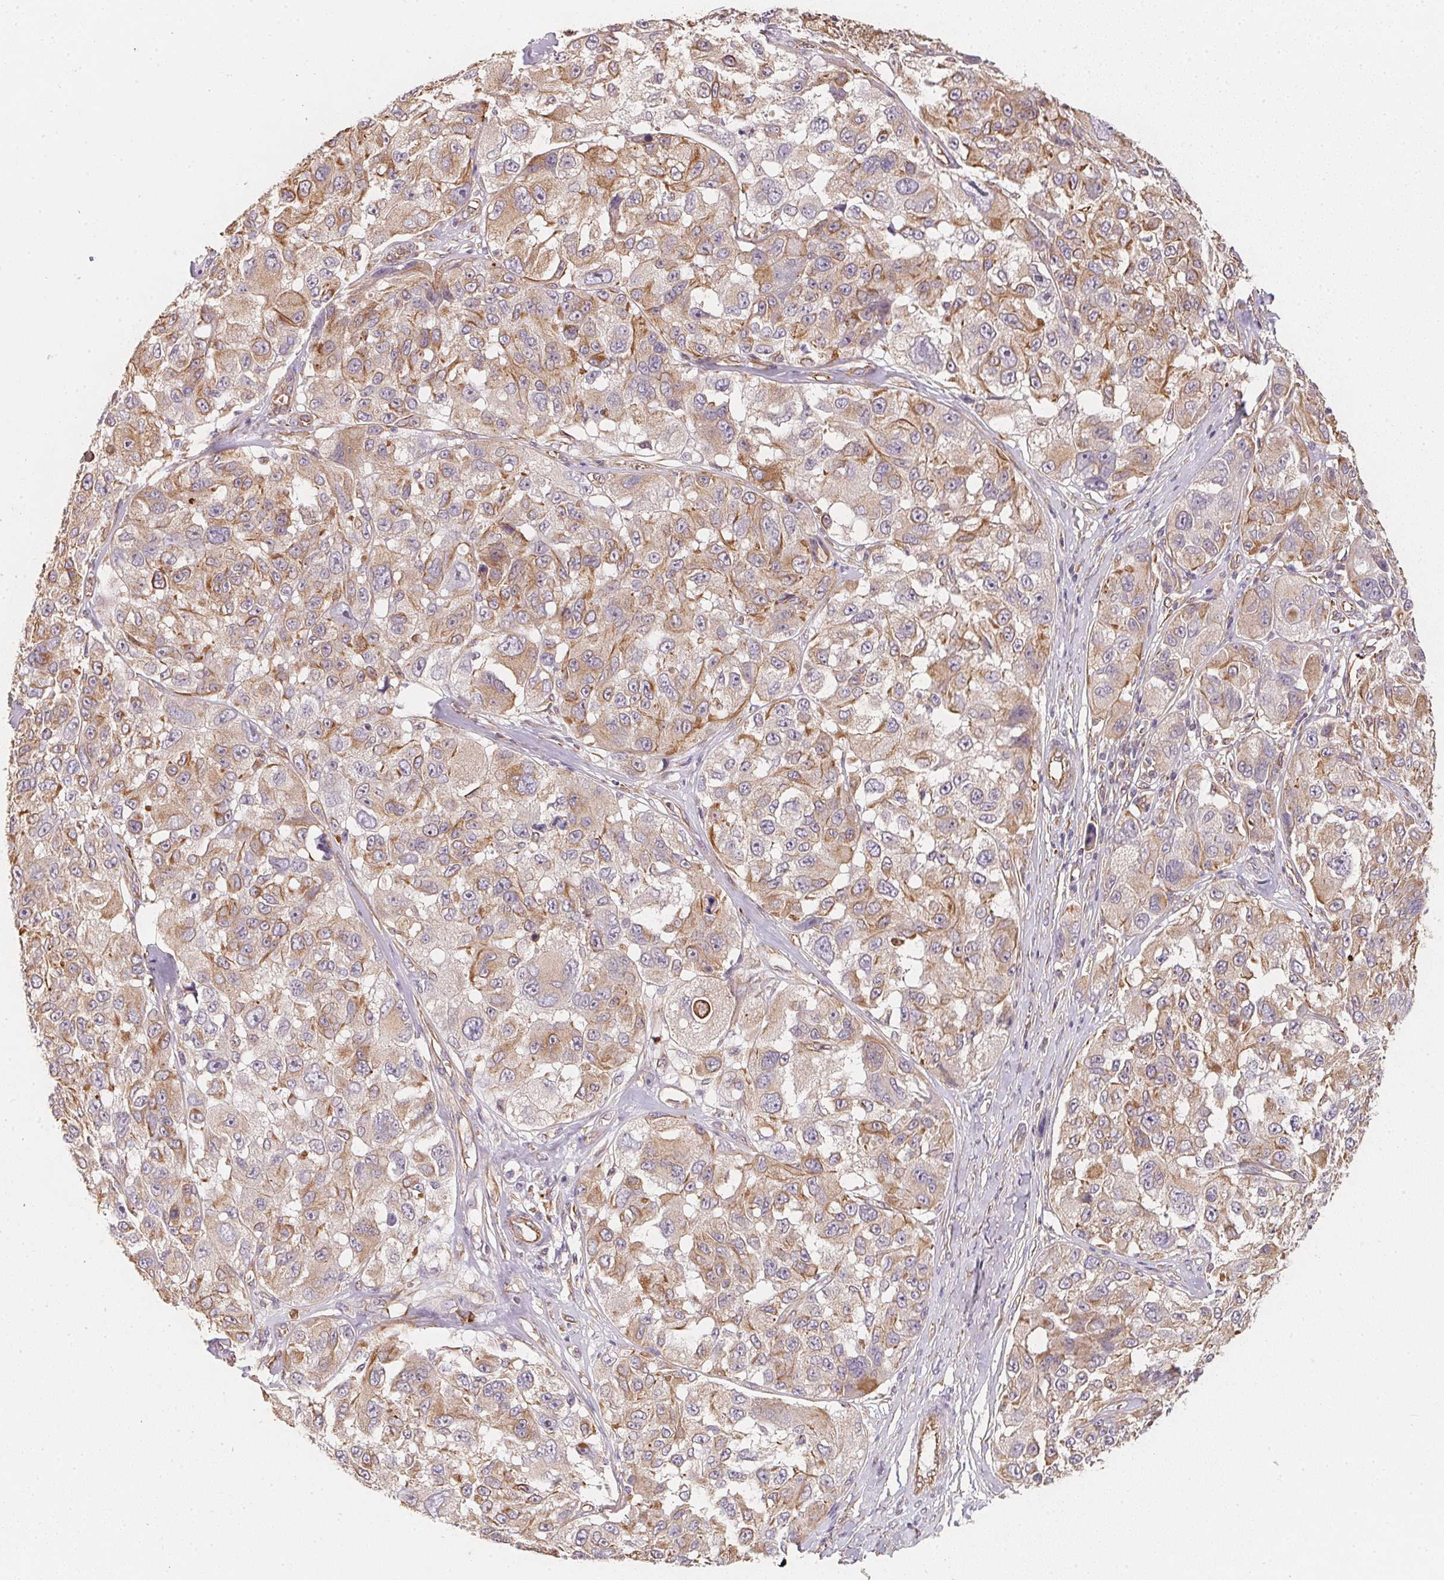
{"staining": {"intensity": "moderate", "quantity": "25%-75%", "location": "cytoplasmic/membranous"}, "tissue": "melanoma", "cell_type": "Tumor cells", "image_type": "cancer", "snomed": [{"axis": "morphology", "description": "Malignant melanoma, NOS"}, {"axis": "topography", "description": "Skin"}], "caption": "A micrograph of human melanoma stained for a protein shows moderate cytoplasmic/membranous brown staining in tumor cells.", "gene": "TBKBP1", "patient": {"sex": "female", "age": 66}}